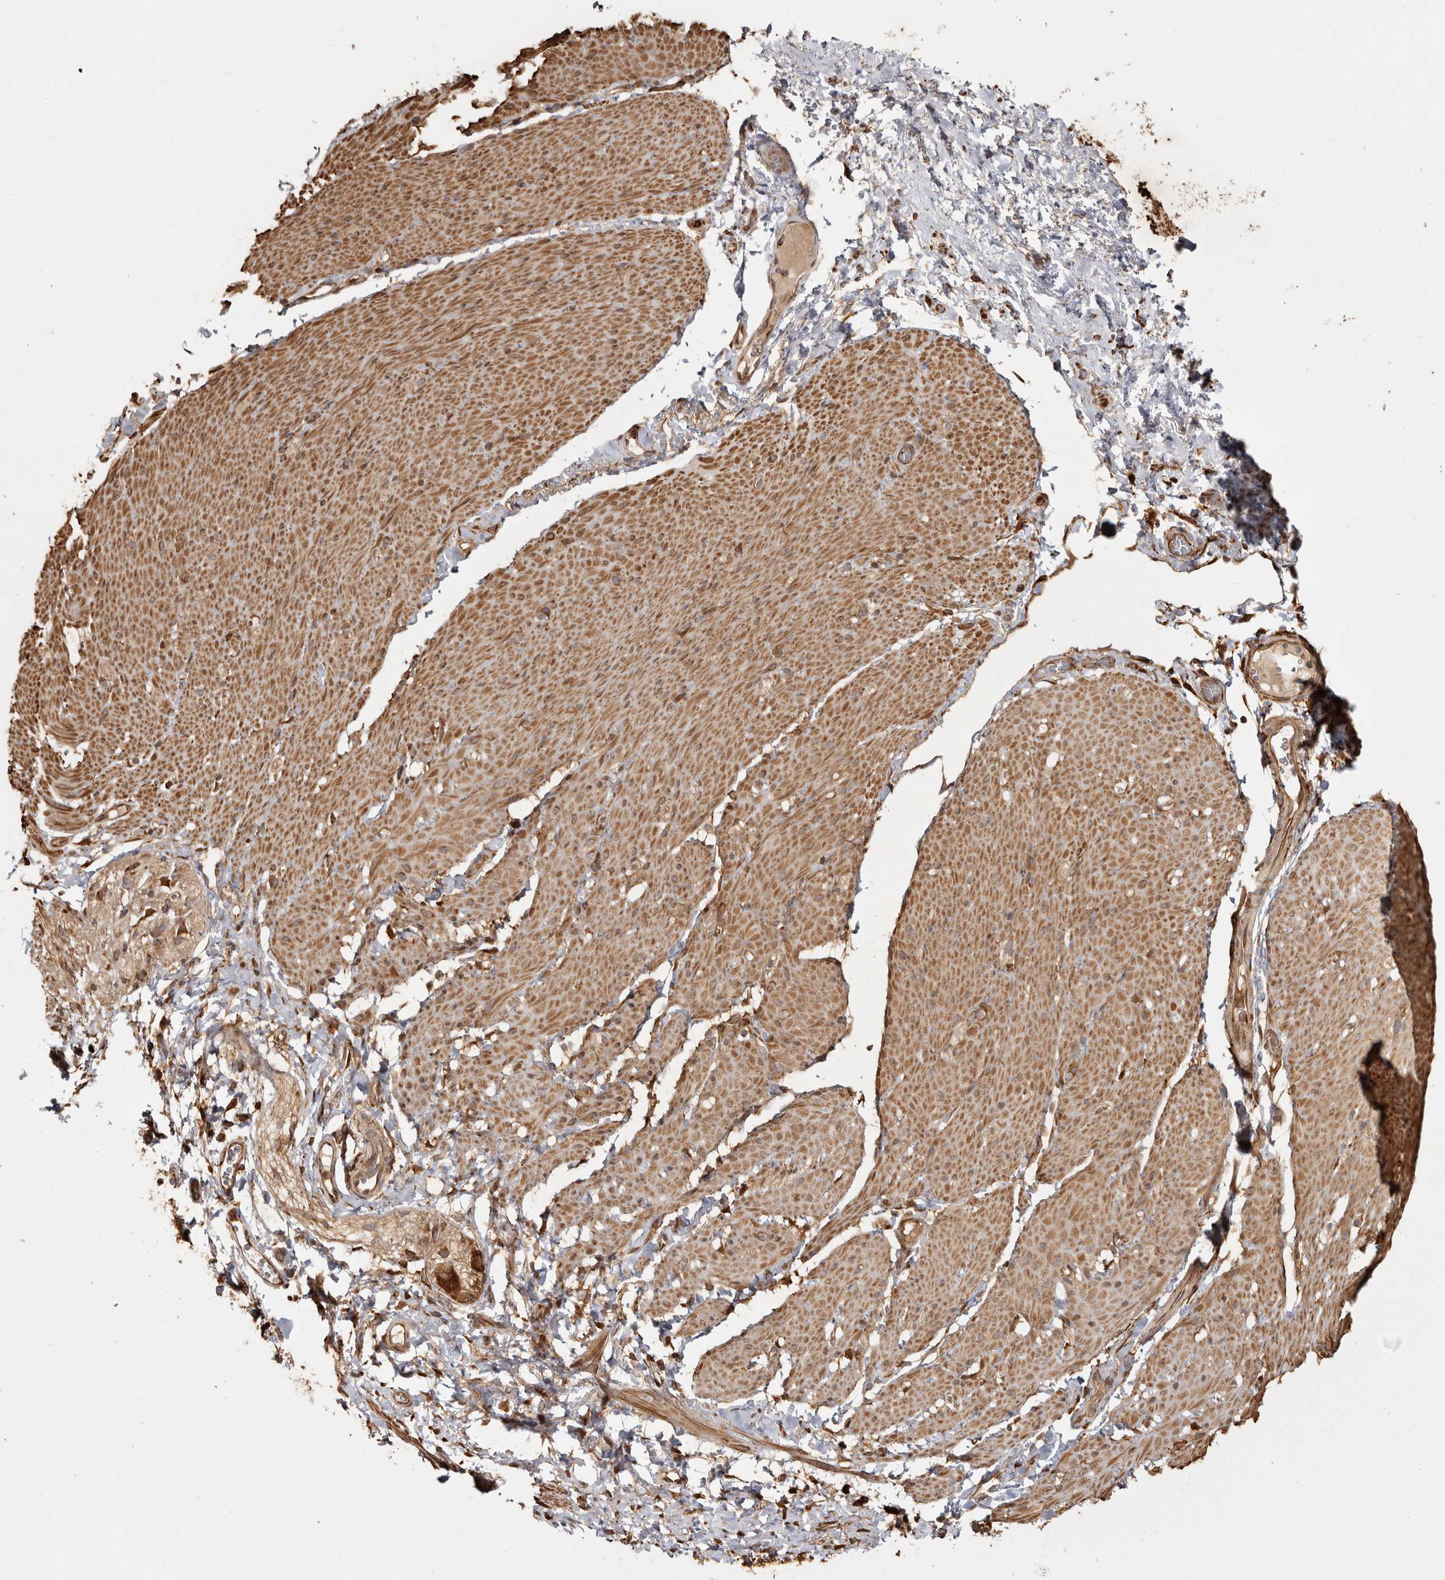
{"staining": {"intensity": "moderate", "quantity": ">75%", "location": "cytoplasmic/membranous"}, "tissue": "smooth muscle", "cell_type": "Smooth muscle cells", "image_type": "normal", "snomed": [{"axis": "morphology", "description": "Normal tissue, NOS"}, {"axis": "topography", "description": "Smooth muscle"}, {"axis": "topography", "description": "Small intestine"}], "caption": "Human smooth muscle stained with a brown dye demonstrates moderate cytoplasmic/membranous positive positivity in approximately >75% of smooth muscle cells.", "gene": "CAMSAP2", "patient": {"sex": "female", "age": 84}}